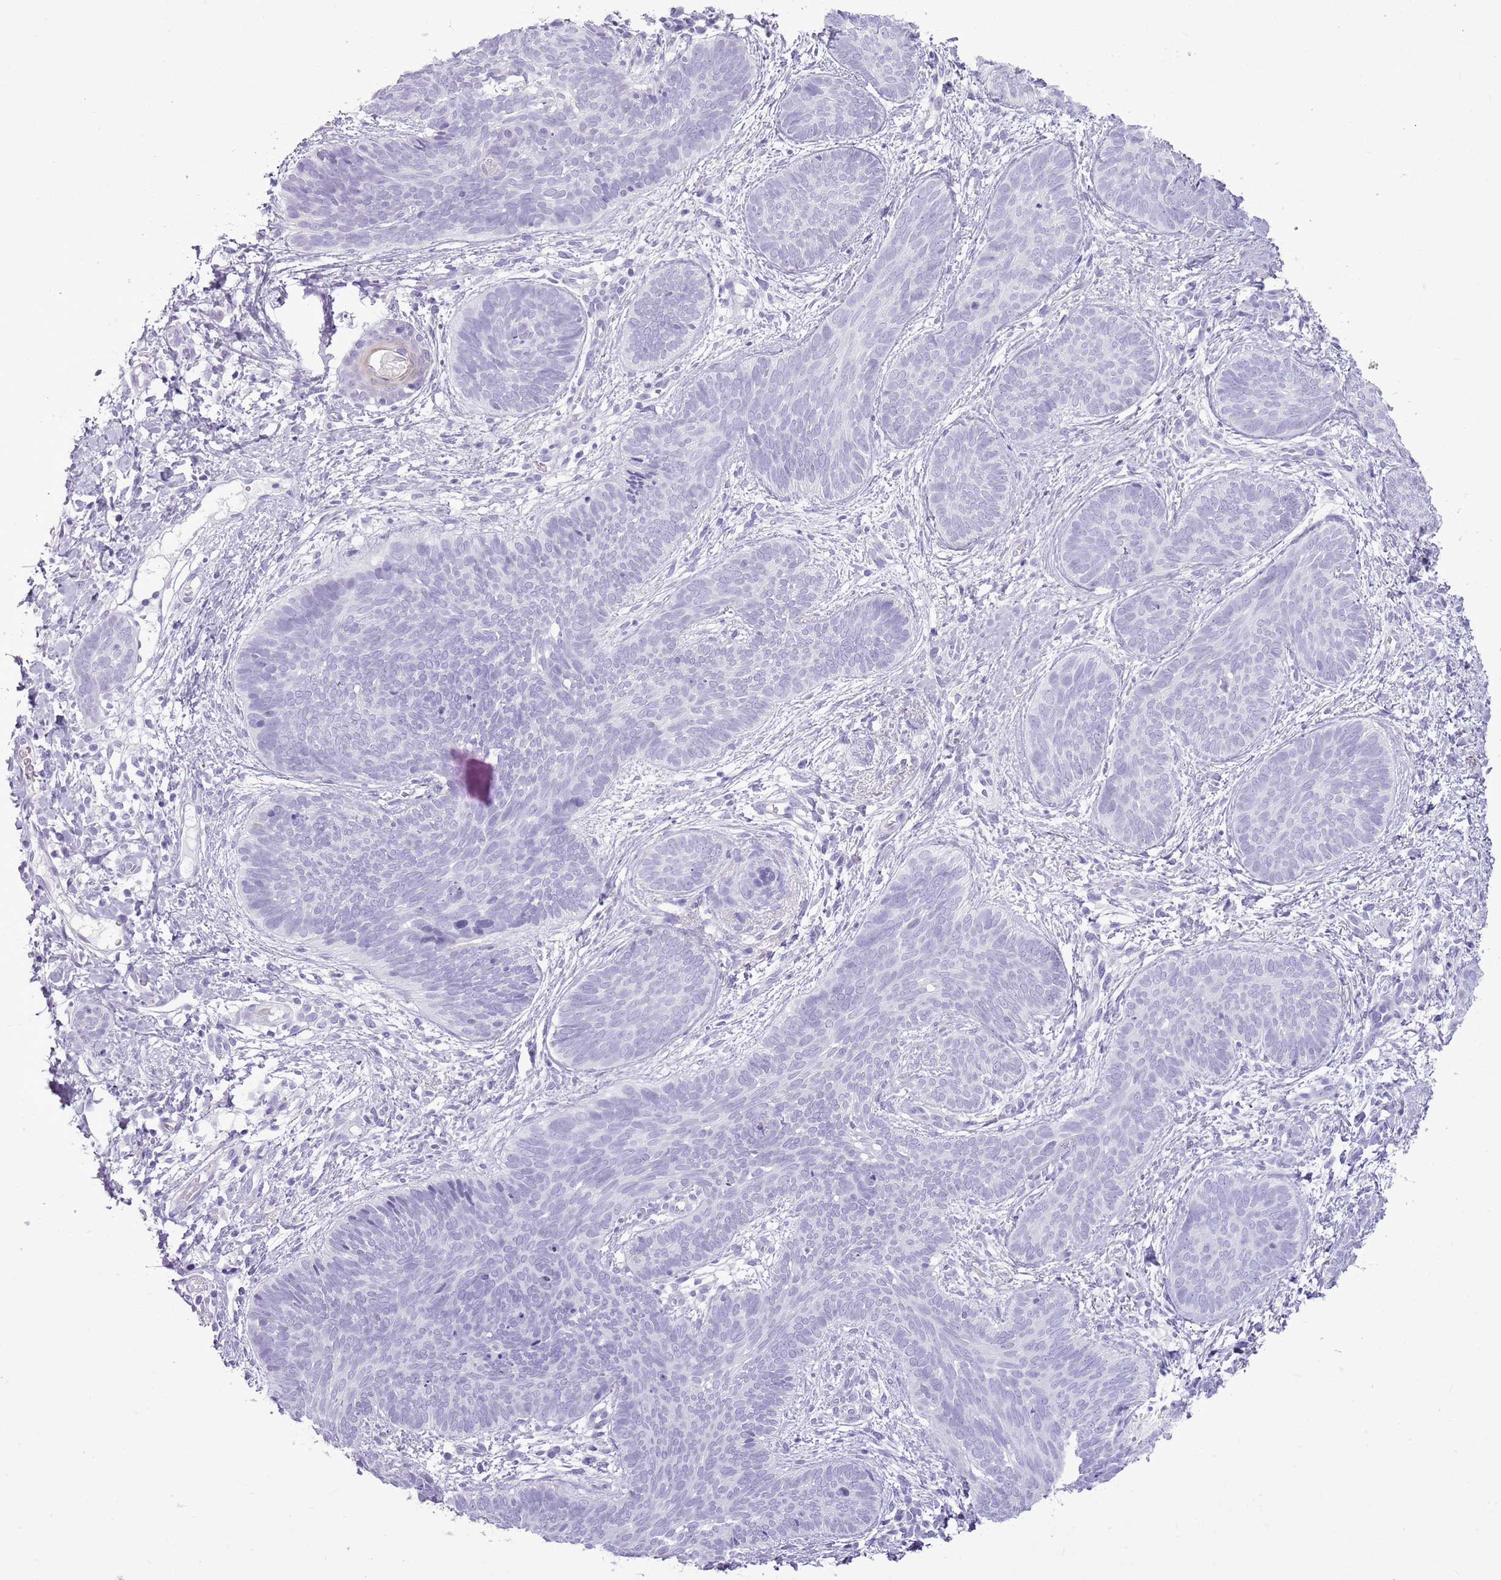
{"staining": {"intensity": "negative", "quantity": "none", "location": "none"}, "tissue": "skin cancer", "cell_type": "Tumor cells", "image_type": "cancer", "snomed": [{"axis": "morphology", "description": "Basal cell carcinoma"}, {"axis": "topography", "description": "Skin"}], "caption": "IHC histopathology image of neoplastic tissue: human skin basal cell carcinoma stained with DAB demonstrates no significant protein expression in tumor cells. (Stains: DAB (3,3'-diaminobenzidine) immunohistochemistry with hematoxylin counter stain, Microscopy: brightfield microscopy at high magnification).", "gene": "RPL3L", "patient": {"sex": "female", "age": 81}}